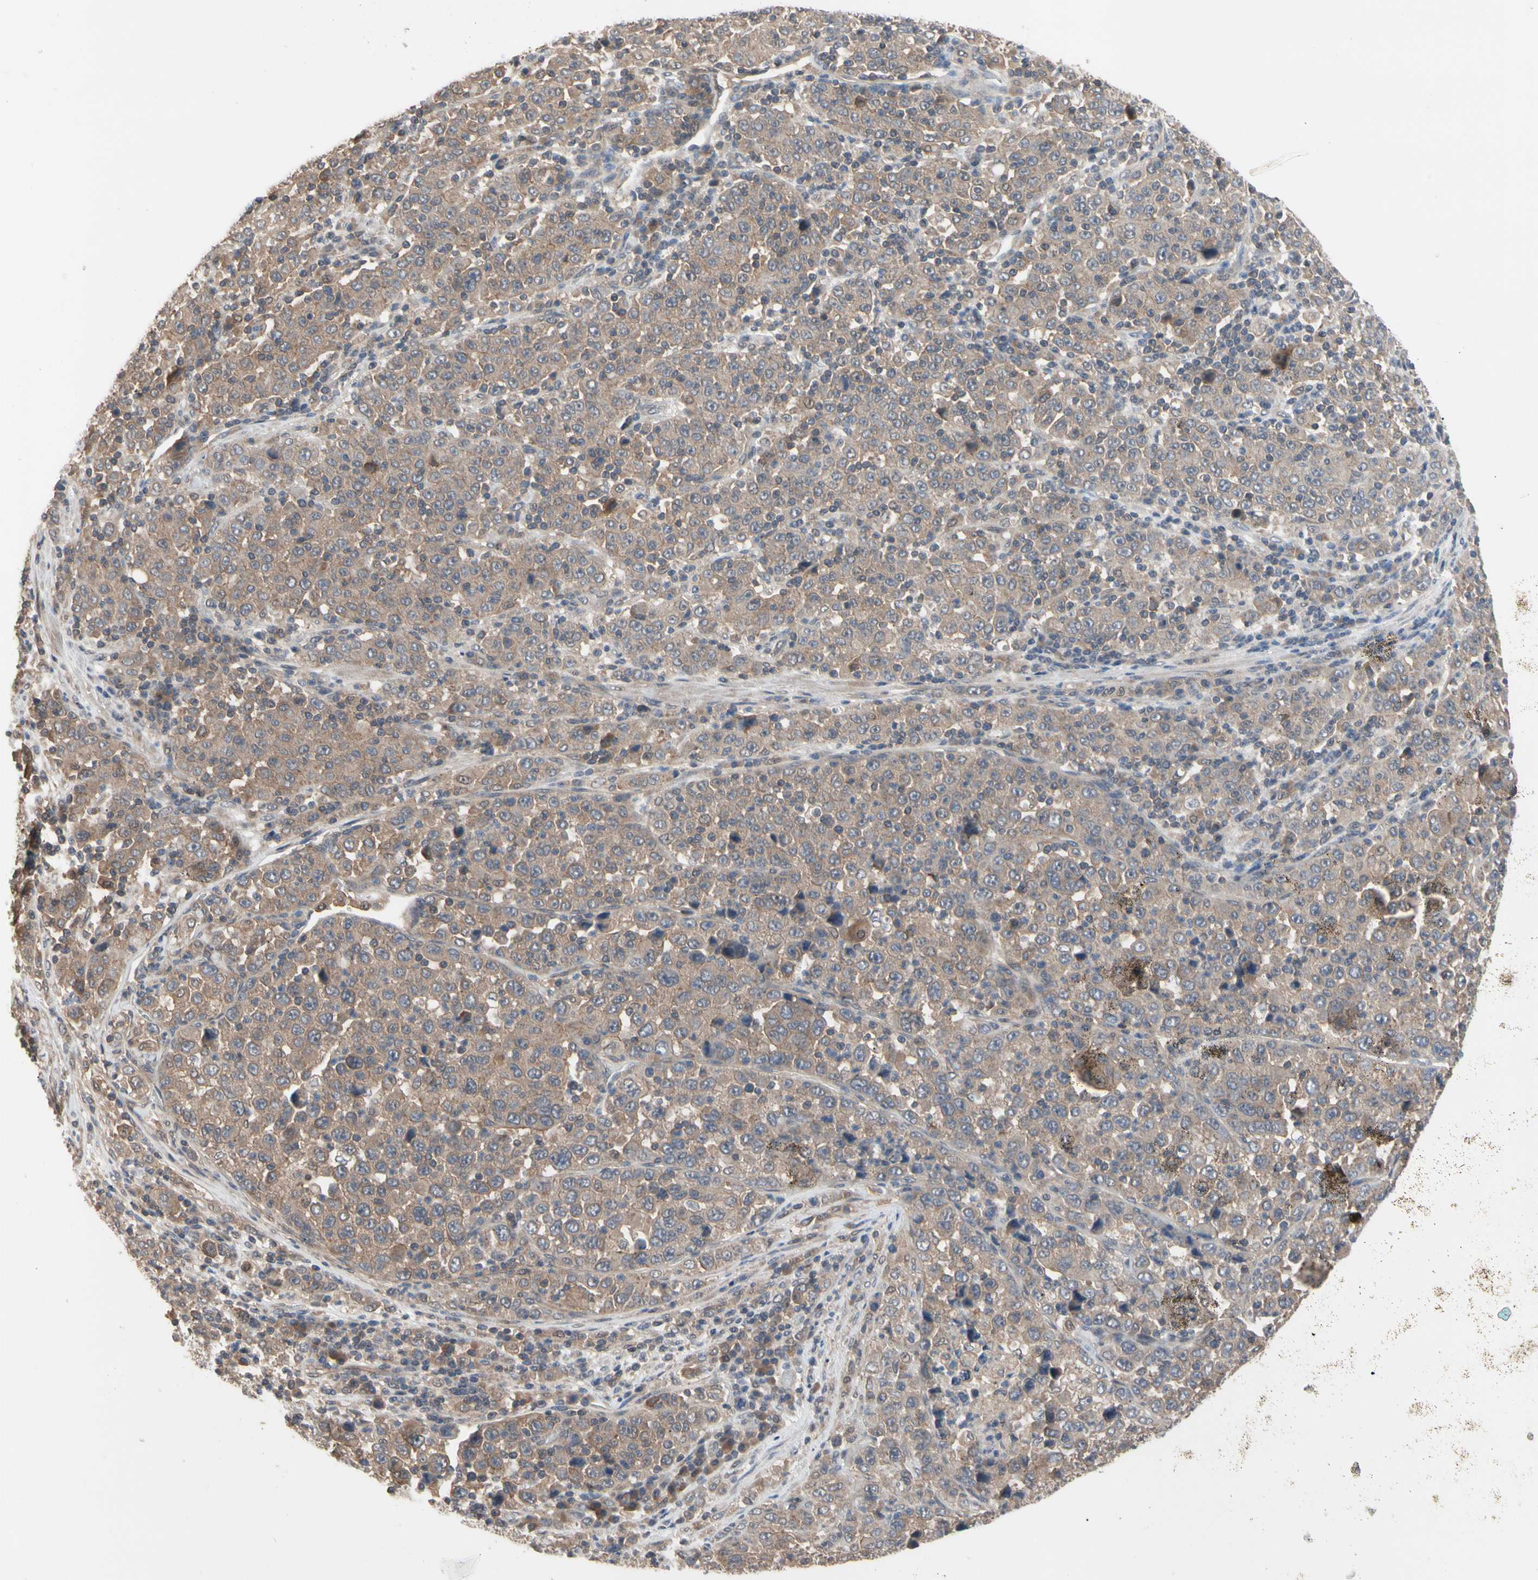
{"staining": {"intensity": "moderate", "quantity": ">75%", "location": "cytoplasmic/membranous"}, "tissue": "stomach cancer", "cell_type": "Tumor cells", "image_type": "cancer", "snomed": [{"axis": "morphology", "description": "Normal tissue, NOS"}, {"axis": "morphology", "description": "Adenocarcinoma, NOS"}, {"axis": "topography", "description": "Stomach, upper"}, {"axis": "topography", "description": "Stomach"}], "caption": "IHC photomicrograph of neoplastic tissue: stomach cancer stained using IHC shows medium levels of moderate protein expression localized specifically in the cytoplasmic/membranous of tumor cells, appearing as a cytoplasmic/membranous brown color.", "gene": "DPP8", "patient": {"sex": "male", "age": 59}}